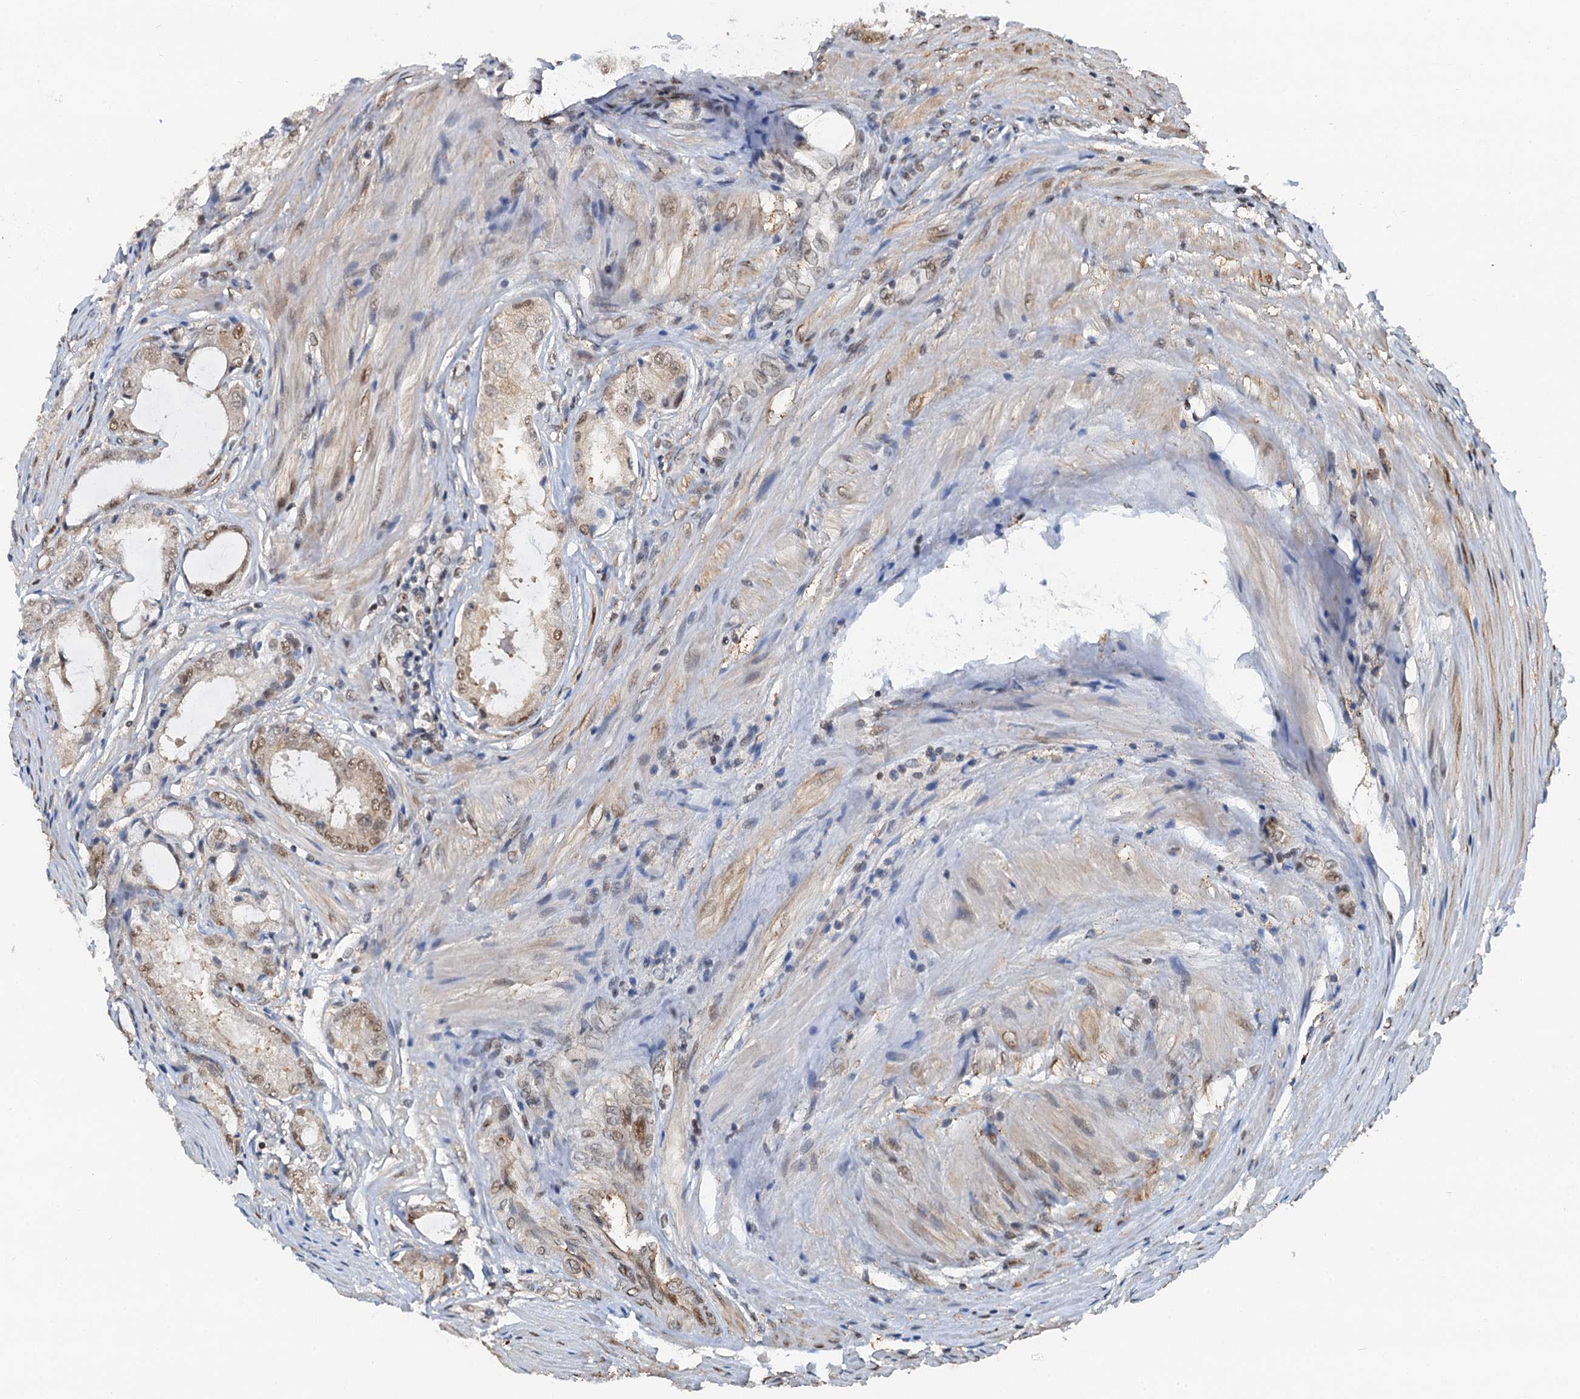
{"staining": {"intensity": "weak", "quantity": "<25%", "location": "cytoplasmic/membranous,nuclear"}, "tissue": "prostate cancer", "cell_type": "Tumor cells", "image_type": "cancer", "snomed": [{"axis": "morphology", "description": "Adenocarcinoma, Low grade"}, {"axis": "topography", "description": "Prostate"}], "caption": "IHC of human prostate cancer (adenocarcinoma (low-grade)) demonstrates no positivity in tumor cells.", "gene": "CFDP1", "patient": {"sex": "male", "age": 68}}